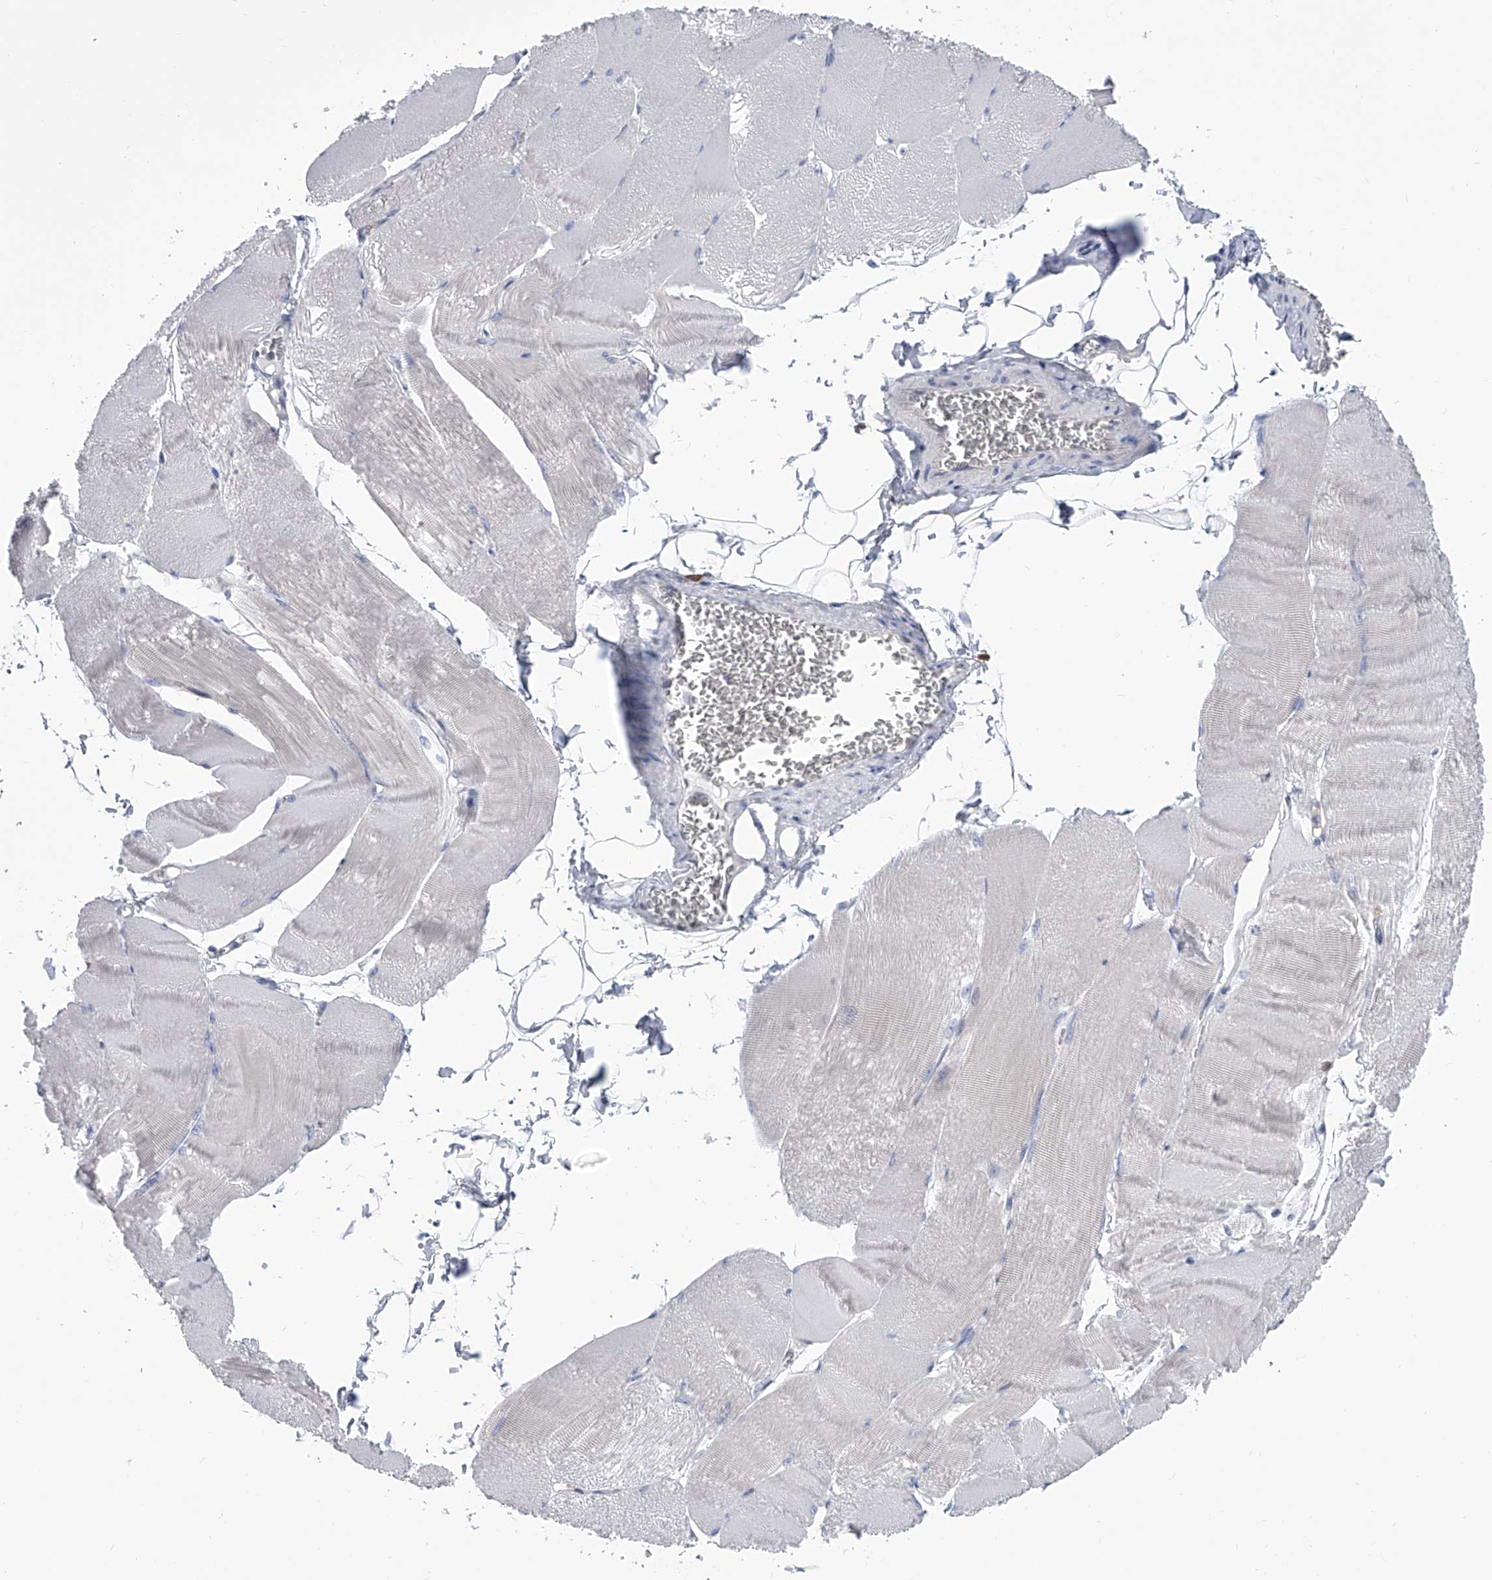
{"staining": {"intensity": "negative", "quantity": "none", "location": "none"}, "tissue": "skeletal muscle", "cell_type": "Myocytes", "image_type": "normal", "snomed": [{"axis": "morphology", "description": "Normal tissue, NOS"}, {"axis": "morphology", "description": "Basal cell carcinoma"}, {"axis": "topography", "description": "Skeletal muscle"}], "caption": "The micrograph demonstrates no significant expression in myocytes of skeletal muscle. The staining is performed using DAB brown chromogen with nuclei counter-stained in using hematoxylin.", "gene": "SERPINB9", "patient": {"sex": "female", "age": 64}}